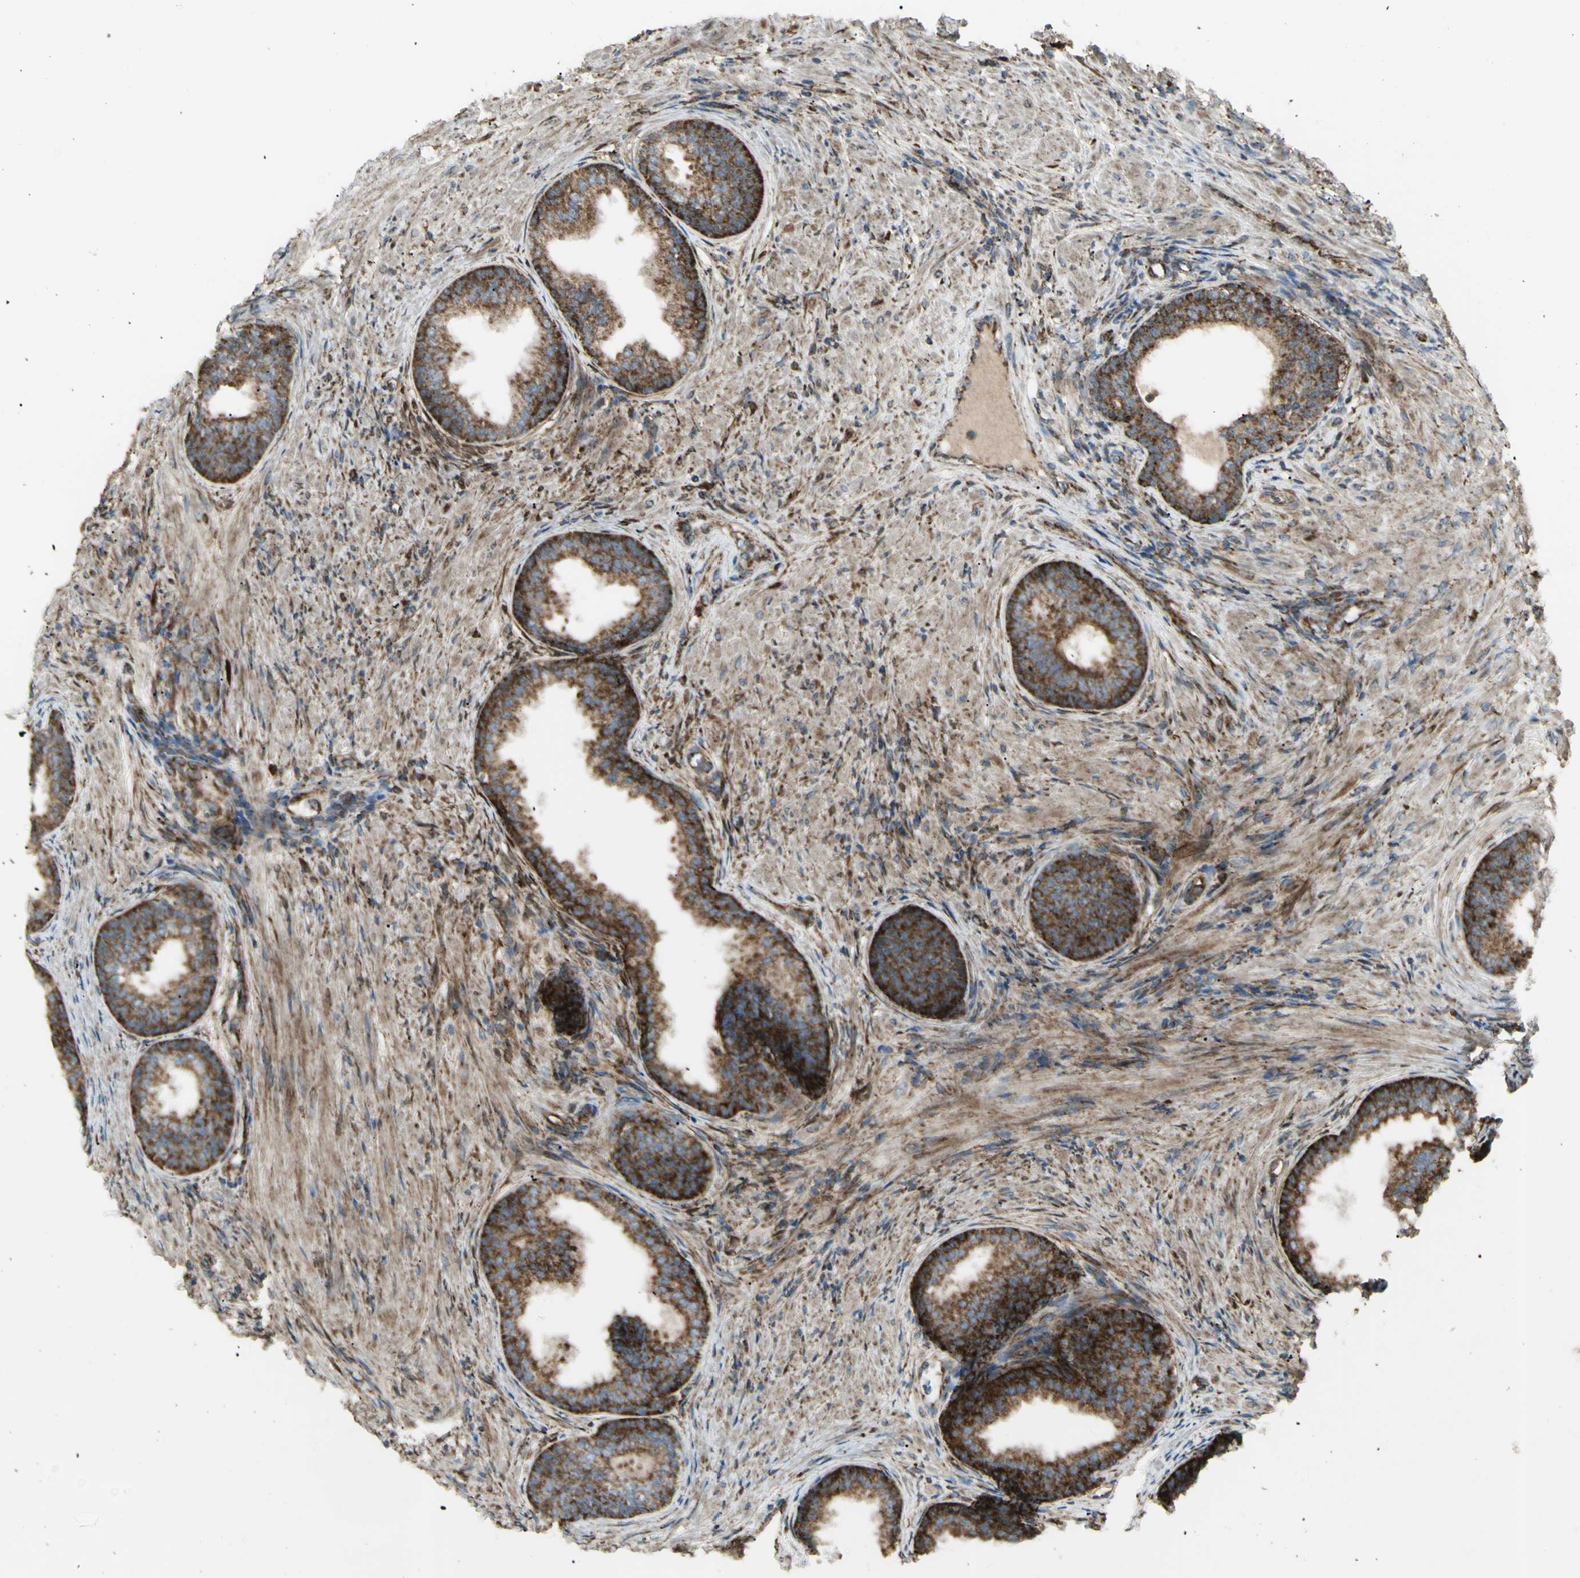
{"staining": {"intensity": "strong", "quantity": ">75%", "location": "cytoplasmic/membranous"}, "tissue": "prostate", "cell_type": "Glandular cells", "image_type": "normal", "snomed": [{"axis": "morphology", "description": "Normal tissue, NOS"}, {"axis": "topography", "description": "Prostate"}], "caption": "The micrograph exhibits a brown stain indicating the presence of a protein in the cytoplasmic/membranous of glandular cells in prostate. The staining was performed using DAB (3,3'-diaminobenzidine) to visualize the protein expression in brown, while the nuclei were stained in blue with hematoxylin (Magnification: 20x).", "gene": "CYB5R1", "patient": {"sex": "male", "age": 76}}